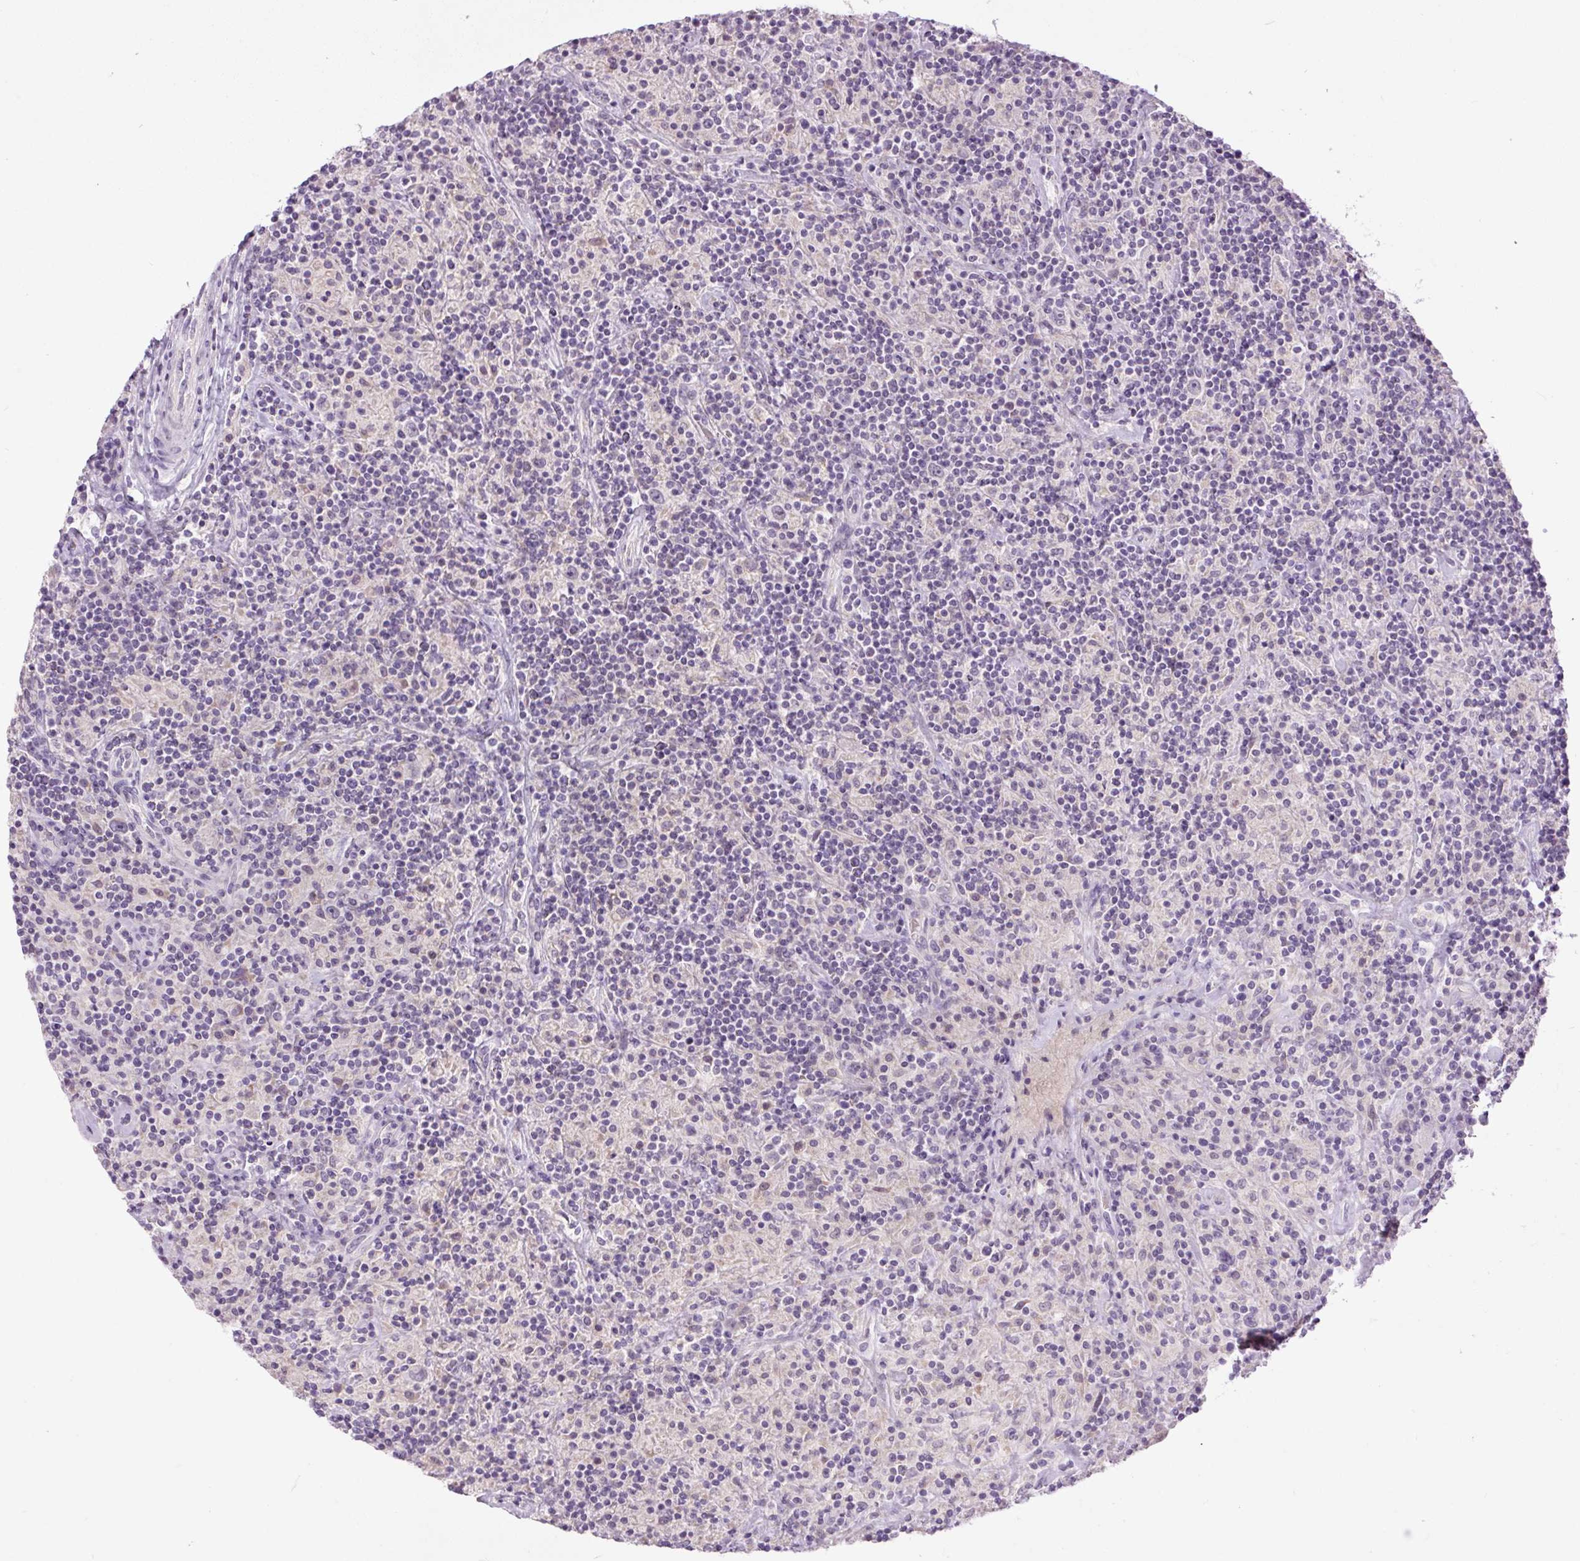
{"staining": {"intensity": "negative", "quantity": "none", "location": "none"}, "tissue": "lymphoma", "cell_type": "Tumor cells", "image_type": "cancer", "snomed": [{"axis": "morphology", "description": "Hodgkin's disease, NOS"}, {"axis": "topography", "description": "Lymph node"}], "caption": "A high-resolution micrograph shows immunohistochemistry staining of Hodgkin's disease, which displays no significant expression in tumor cells. (DAB (3,3'-diaminobenzidine) IHC visualized using brightfield microscopy, high magnification).", "gene": "FABP7", "patient": {"sex": "male", "age": 70}}